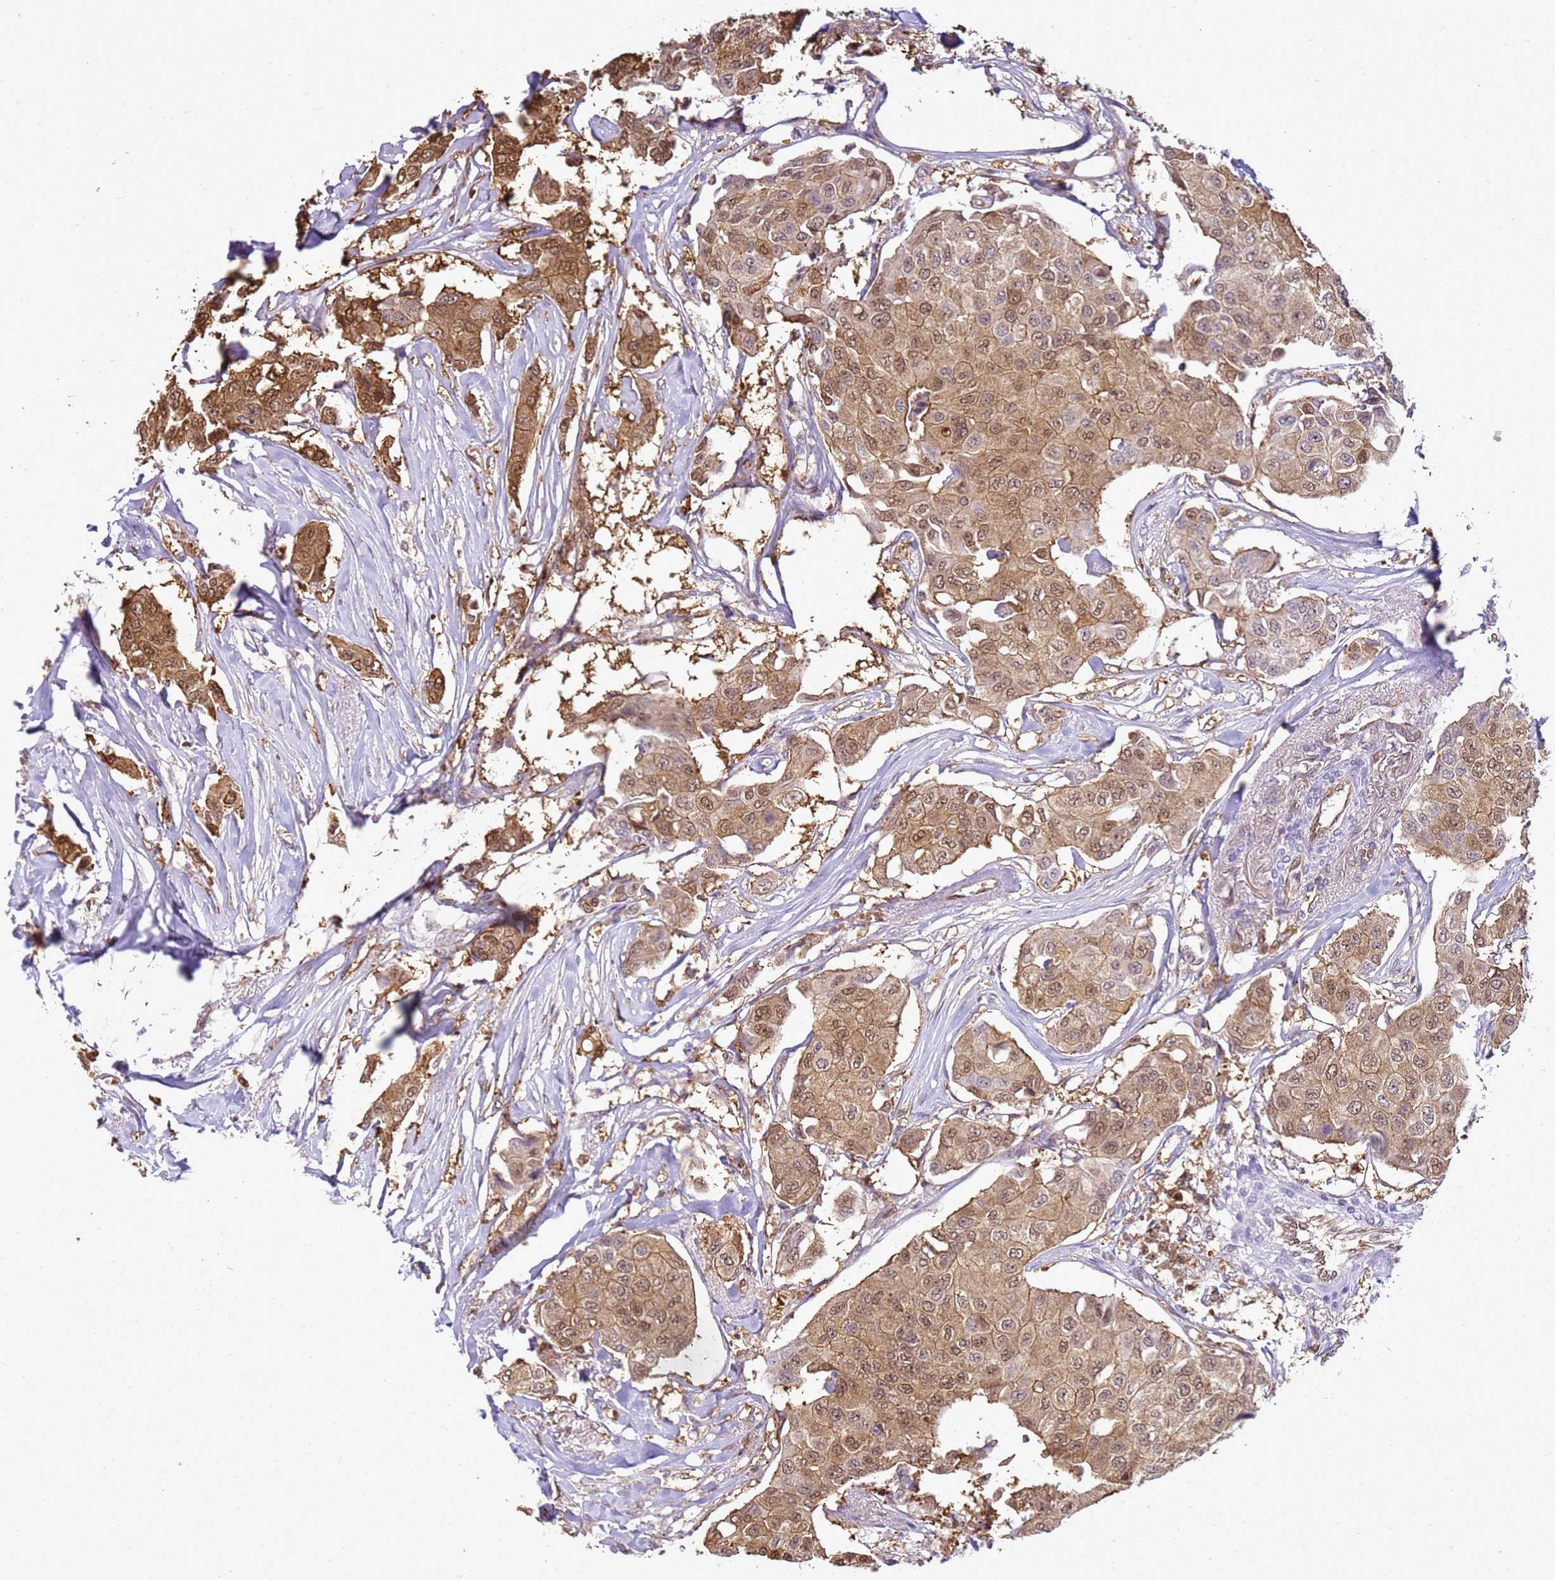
{"staining": {"intensity": "moderate", "quantity": ">75%", "location": "cytoplasmic/membranous,nuclear"}, "tissue": "breast cancer", "cell_type": "Tumor cells", "image_type": "cancer", "snomed": [{"axis": "morphology", "description": "Duct carcinoma"}, {"axis": "topography", "description": "Breast"}], "caption": "High-magnification brightfield microscopy of breast cancer stained with DAB (brown) and counterstained with hematoxylin (blue). tumor cells exhibit moderate cytoplasmic/membranous and nuclear expression is present in about>75% of cells. Using DAB (brown) and hematoxylin (blue) stains, captured at high magnification using brightfield microscopy.", "gene": "YWHAE", "patient": {"sex": "female", "age": 80}}